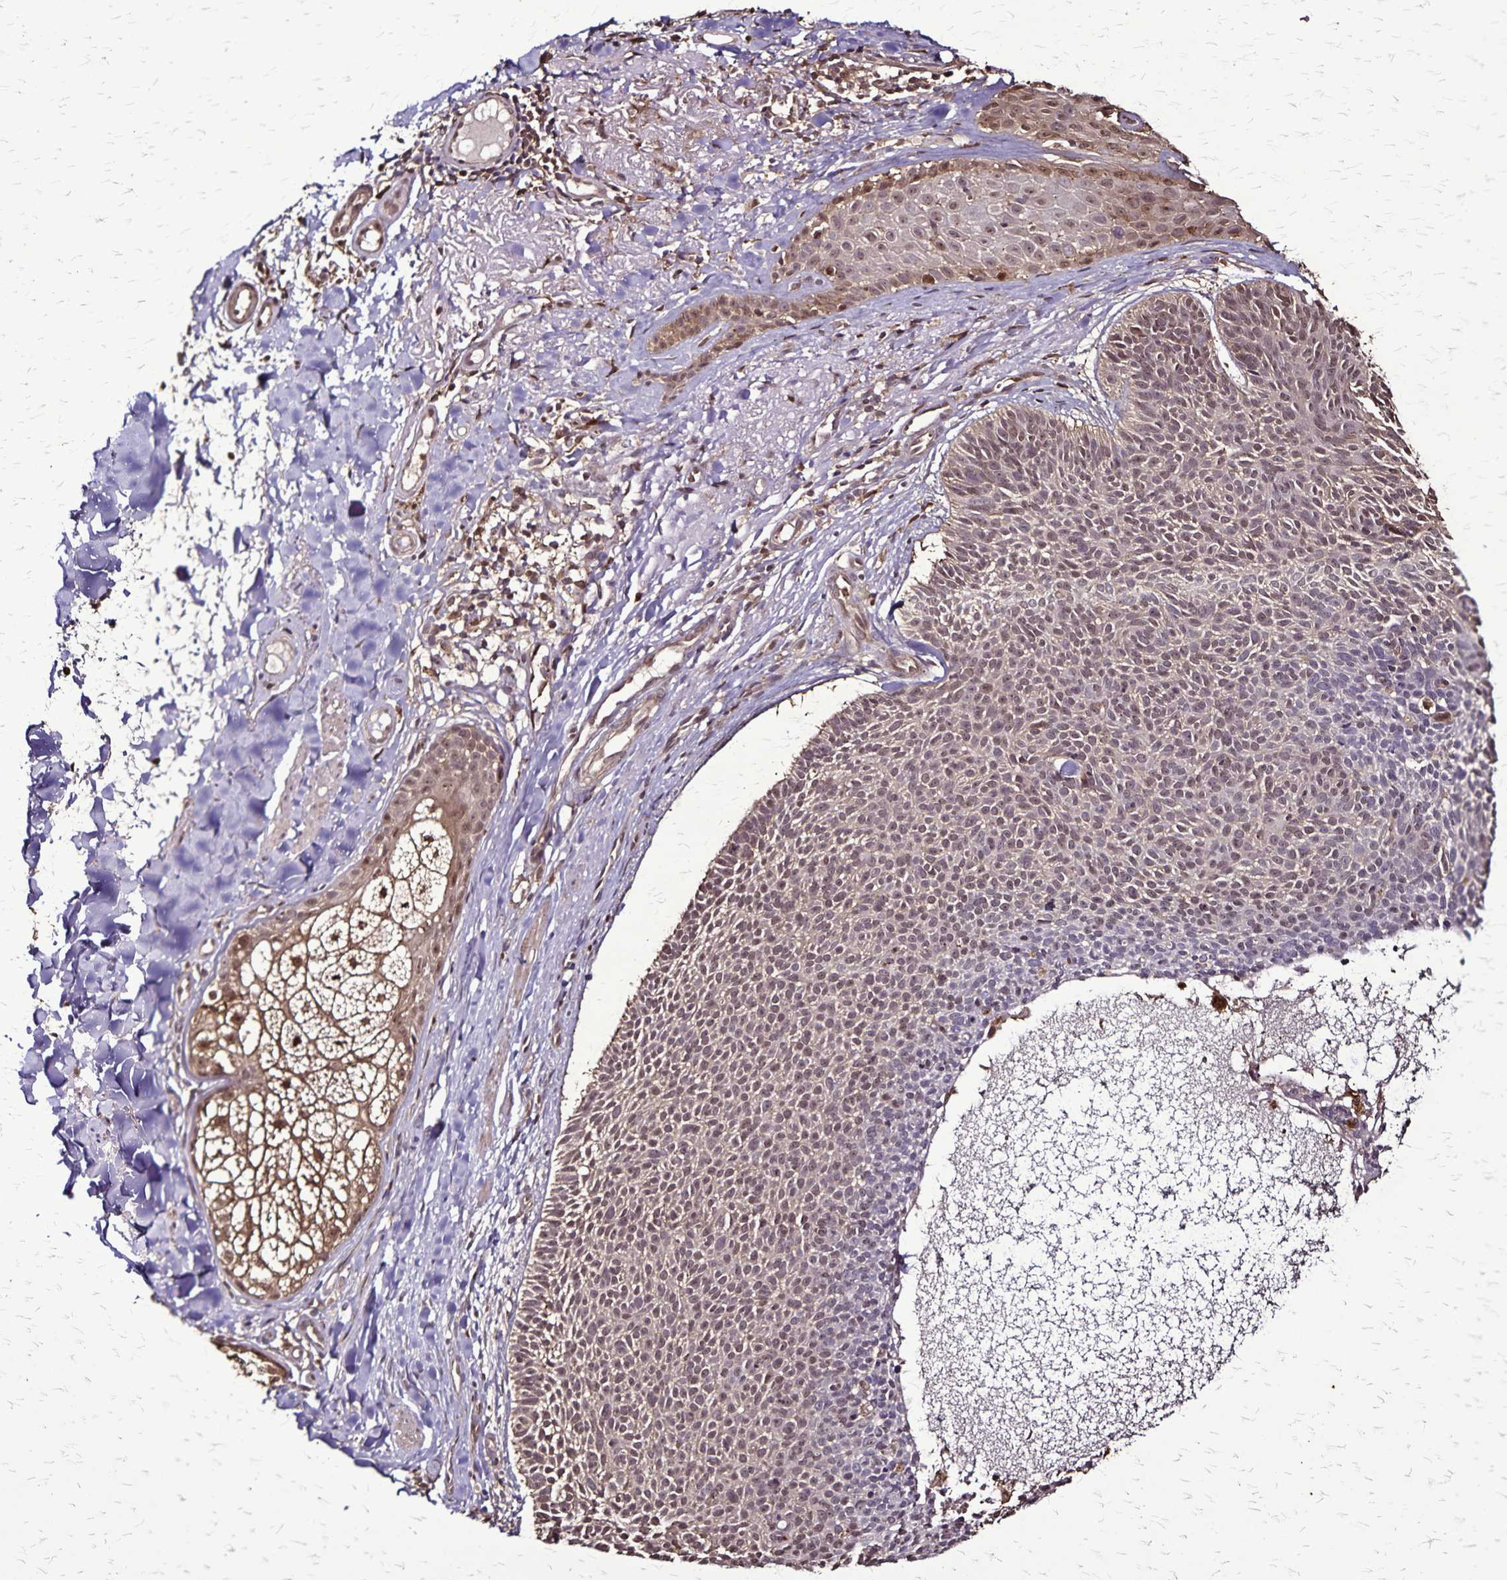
{"staining": {"intensity": "weak", "quantity": "25%-75%", "location": "nuclear"}, "tissue": "skin cancer", "cell_type": "Tumor cells", "image_type": "cancer", "snomed": [{"axis": "morphology", "description": "Basal cell carcinoma"}, {"axis": "topography", "description": "Skin"}], "caption": "A photomicrograph of basal cell carcinoma (skin) stained for a protein shows weak nuclear brown staining in tumor cells. The staining is performed using DAB (3,3'-diaminobenzidine) brown chromogen to label protein expression. The nuclei are counter-stained blue using hematoxylin.", "gene": "CHMP1B", "patient": {"sex": "male", "age": 82}}